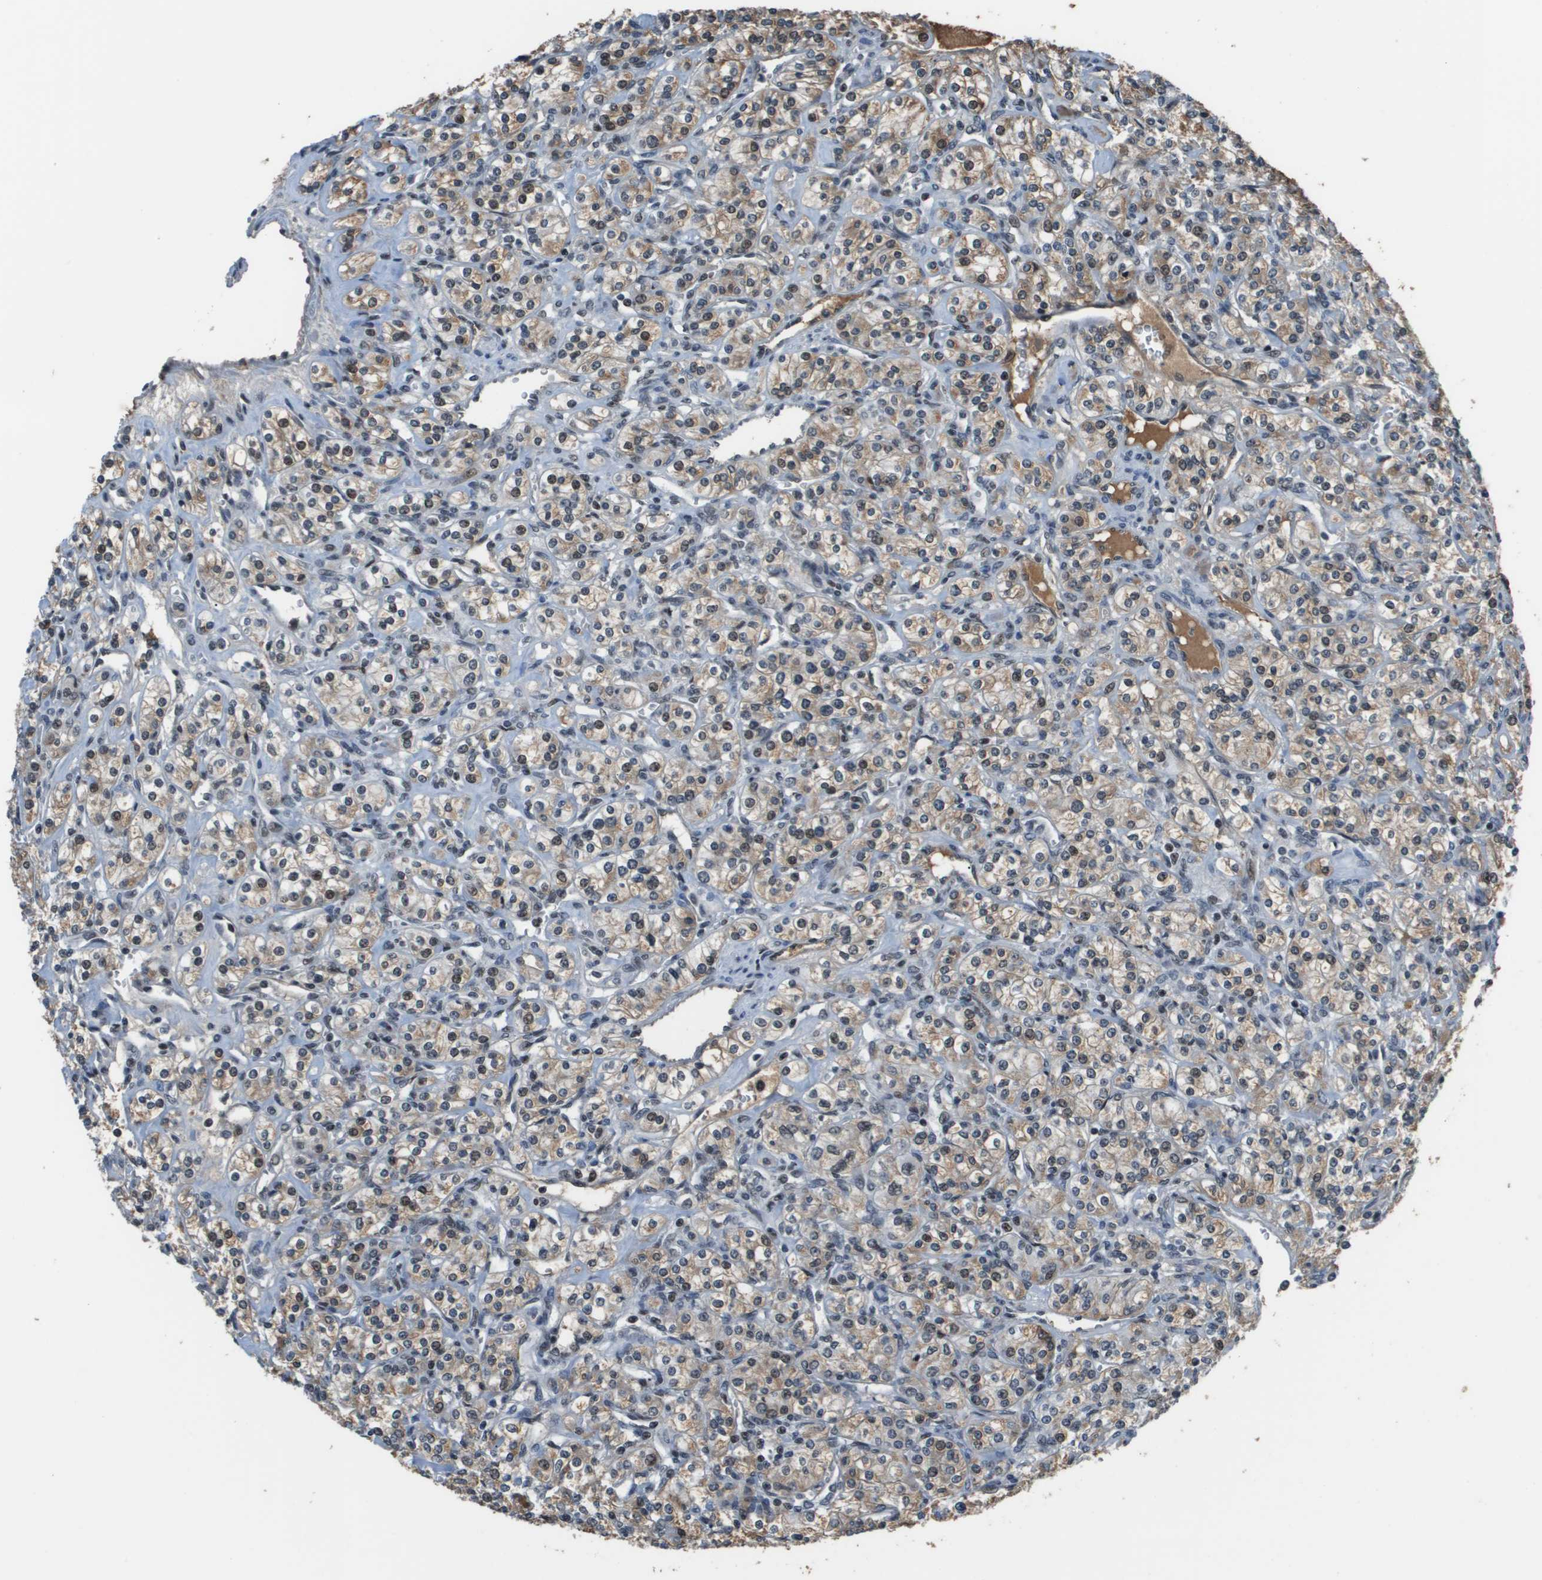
{"staining": {"intensity": "moderate", "quantity": "25%-75%", "location": "cytoplasmic/membranous,nuclear"}, "tissue": "renal cancer", "cell_type": "Tumor cells", "image_type": "cancer", "snomed": [{"axis": "morphology", "description": "Adenocarcinoma, NOS"}, {"axis": "topography", "description": "Kidney"}], "caption": "Renal adenocarcinoma stained with DAB immunohistochemistry exhibits medium levels of moderate cytoplasmic/membranous and nuclear staining in approximately 25%-75% of tumor cells.", "gene": "THRAP3", "patient": {"sex": "male", "age": 77}}